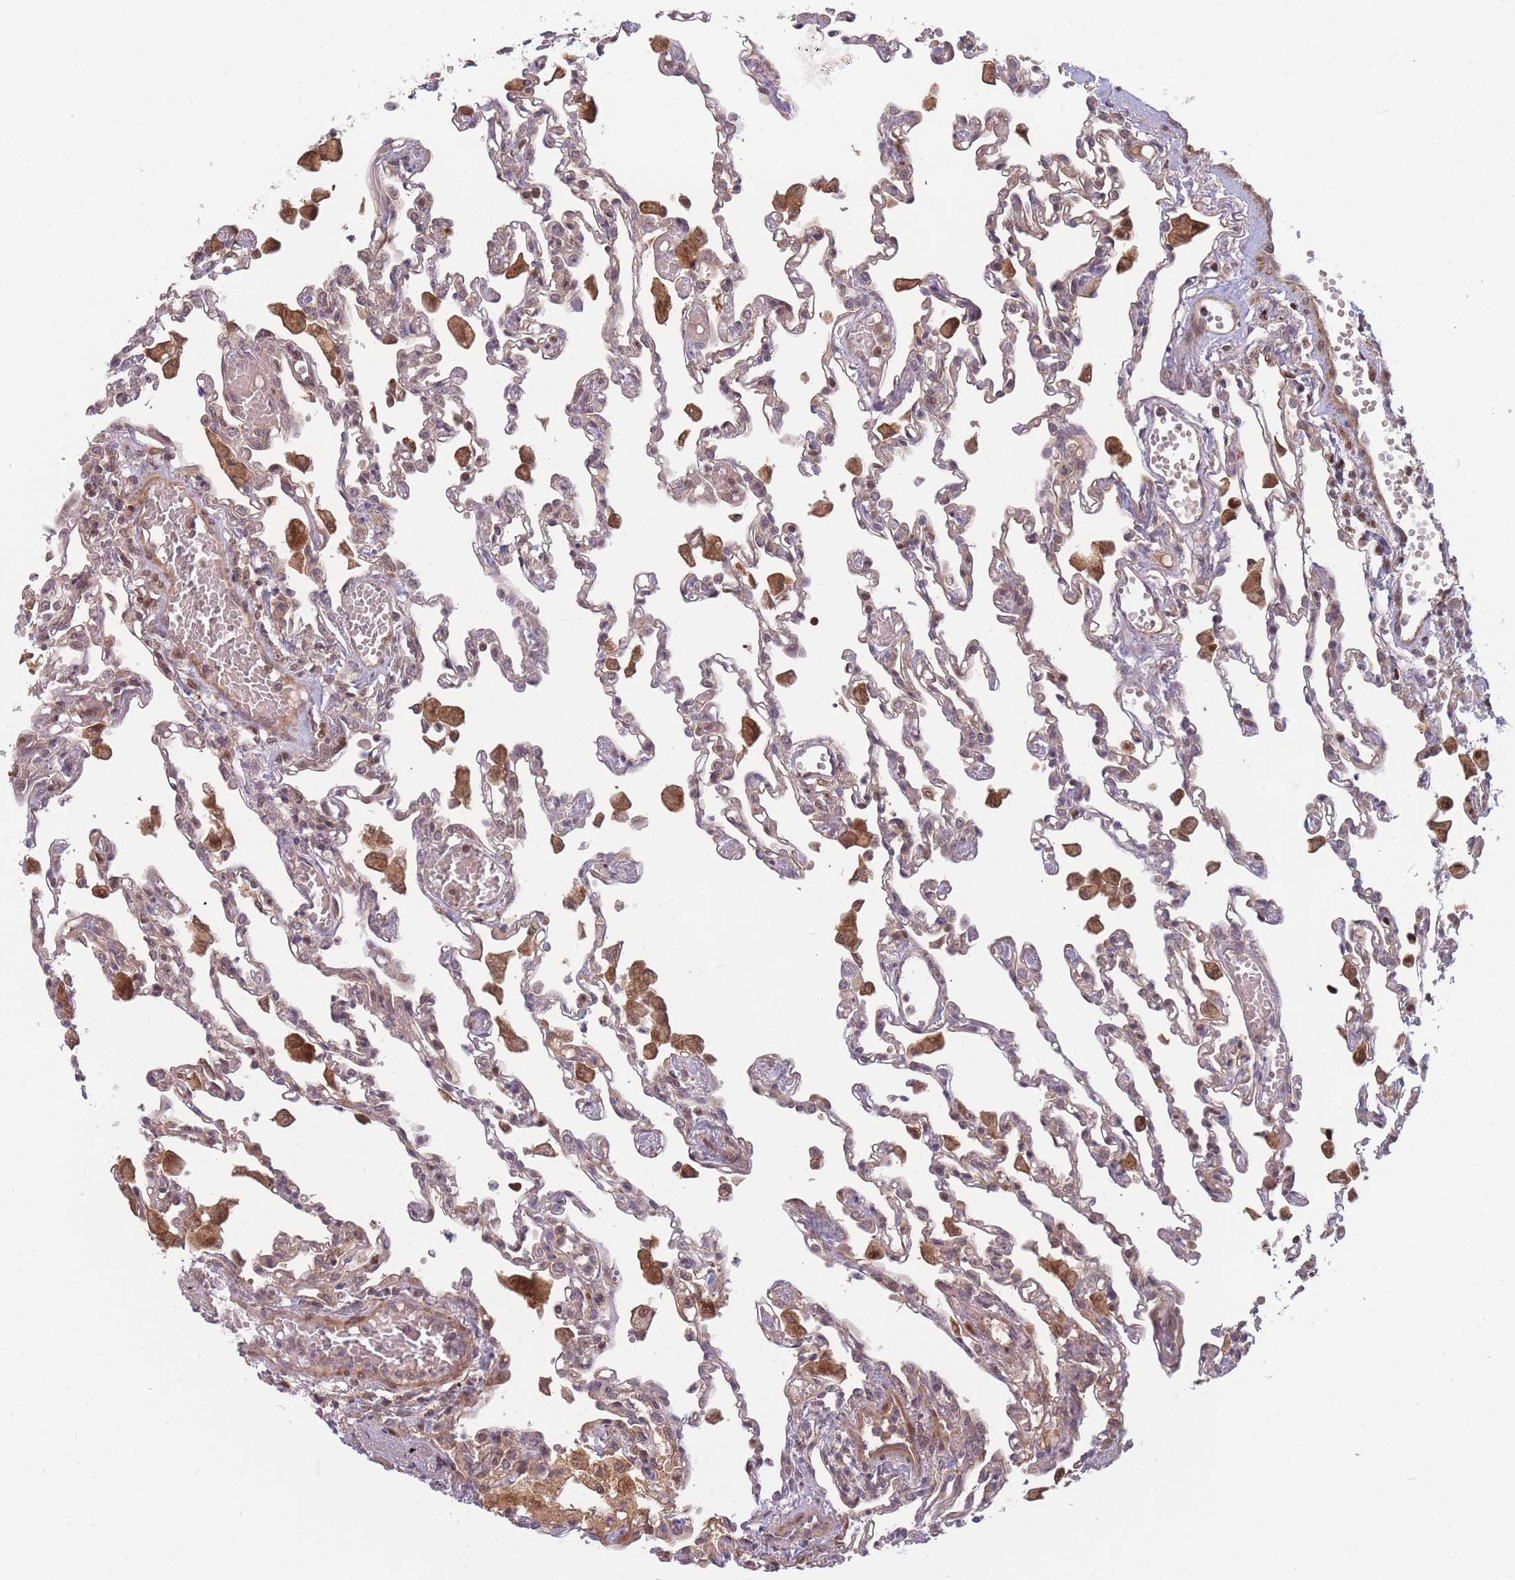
{"staining": {"intensity": "weak", "quantity": "25%-75%", "location": "cytoplasmic/membranous"}, "tissue": "lung", "cell_type": "Alveolar cells", "image_type": "normal", "snomed": [{"axis": "morphology", "description": "Normal tissue, NOS"}, {"axis": "topography", "description": "Bronchus"}, {"axis": "topography", "description": "Lung"}], "caption": "Immunohistochemistry (IHC) image of normal lung: lung stained using IHC demonstrates low levels of weak protein expression localized specifically in the cytoplasmic/membranous of alveolar cells, appearing as a cytoplasmic/membranous brown color.", "gene": "FAM153A", "patient": {"sex": "female", "age": 49}}